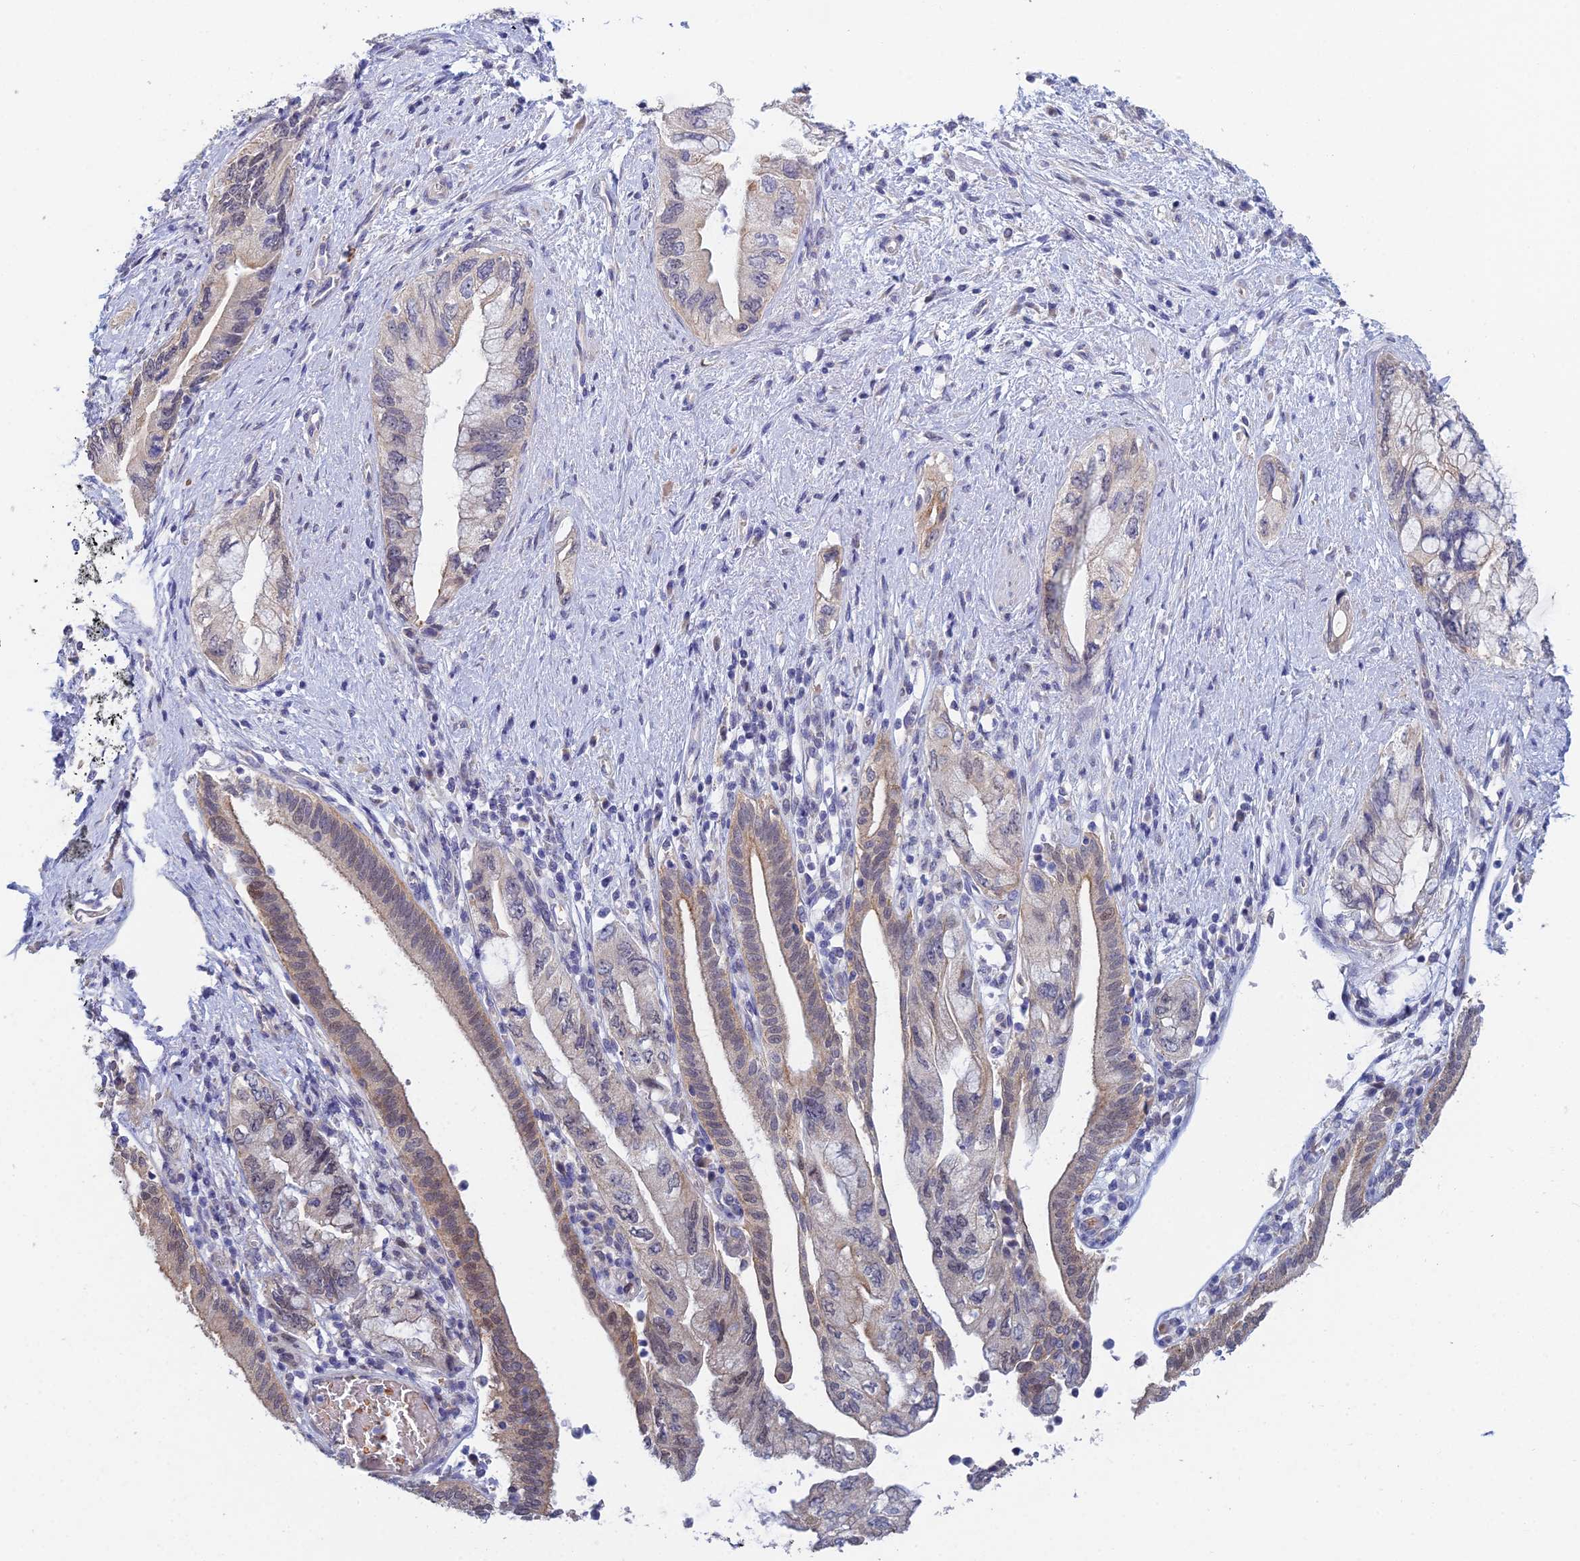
{"staining": {"intensity": "weak", "quantity": "<25%", "location": "cytoplasmic/membranous"}, "tissue": "pancreatic cancer", "cell_type": "Tumor cells", "image_type": "cancer", "snomed": [{"axis": "morphology", "description": "Adenocarcinoma, NOS"}, {"axis": "topography", "description": "Pancreas"}], "caption": "A micrograph of pancreatic adenocarcinoma stained for a protein shows no brown staining in tumor cells. (Stains: DAB immunohistochemistry with hematoxylin counter stain, Microscopy: brightfield microscopy at high magnification).", "gene": "GIPC1", "patient": {"sex": "female", "age": 73}}